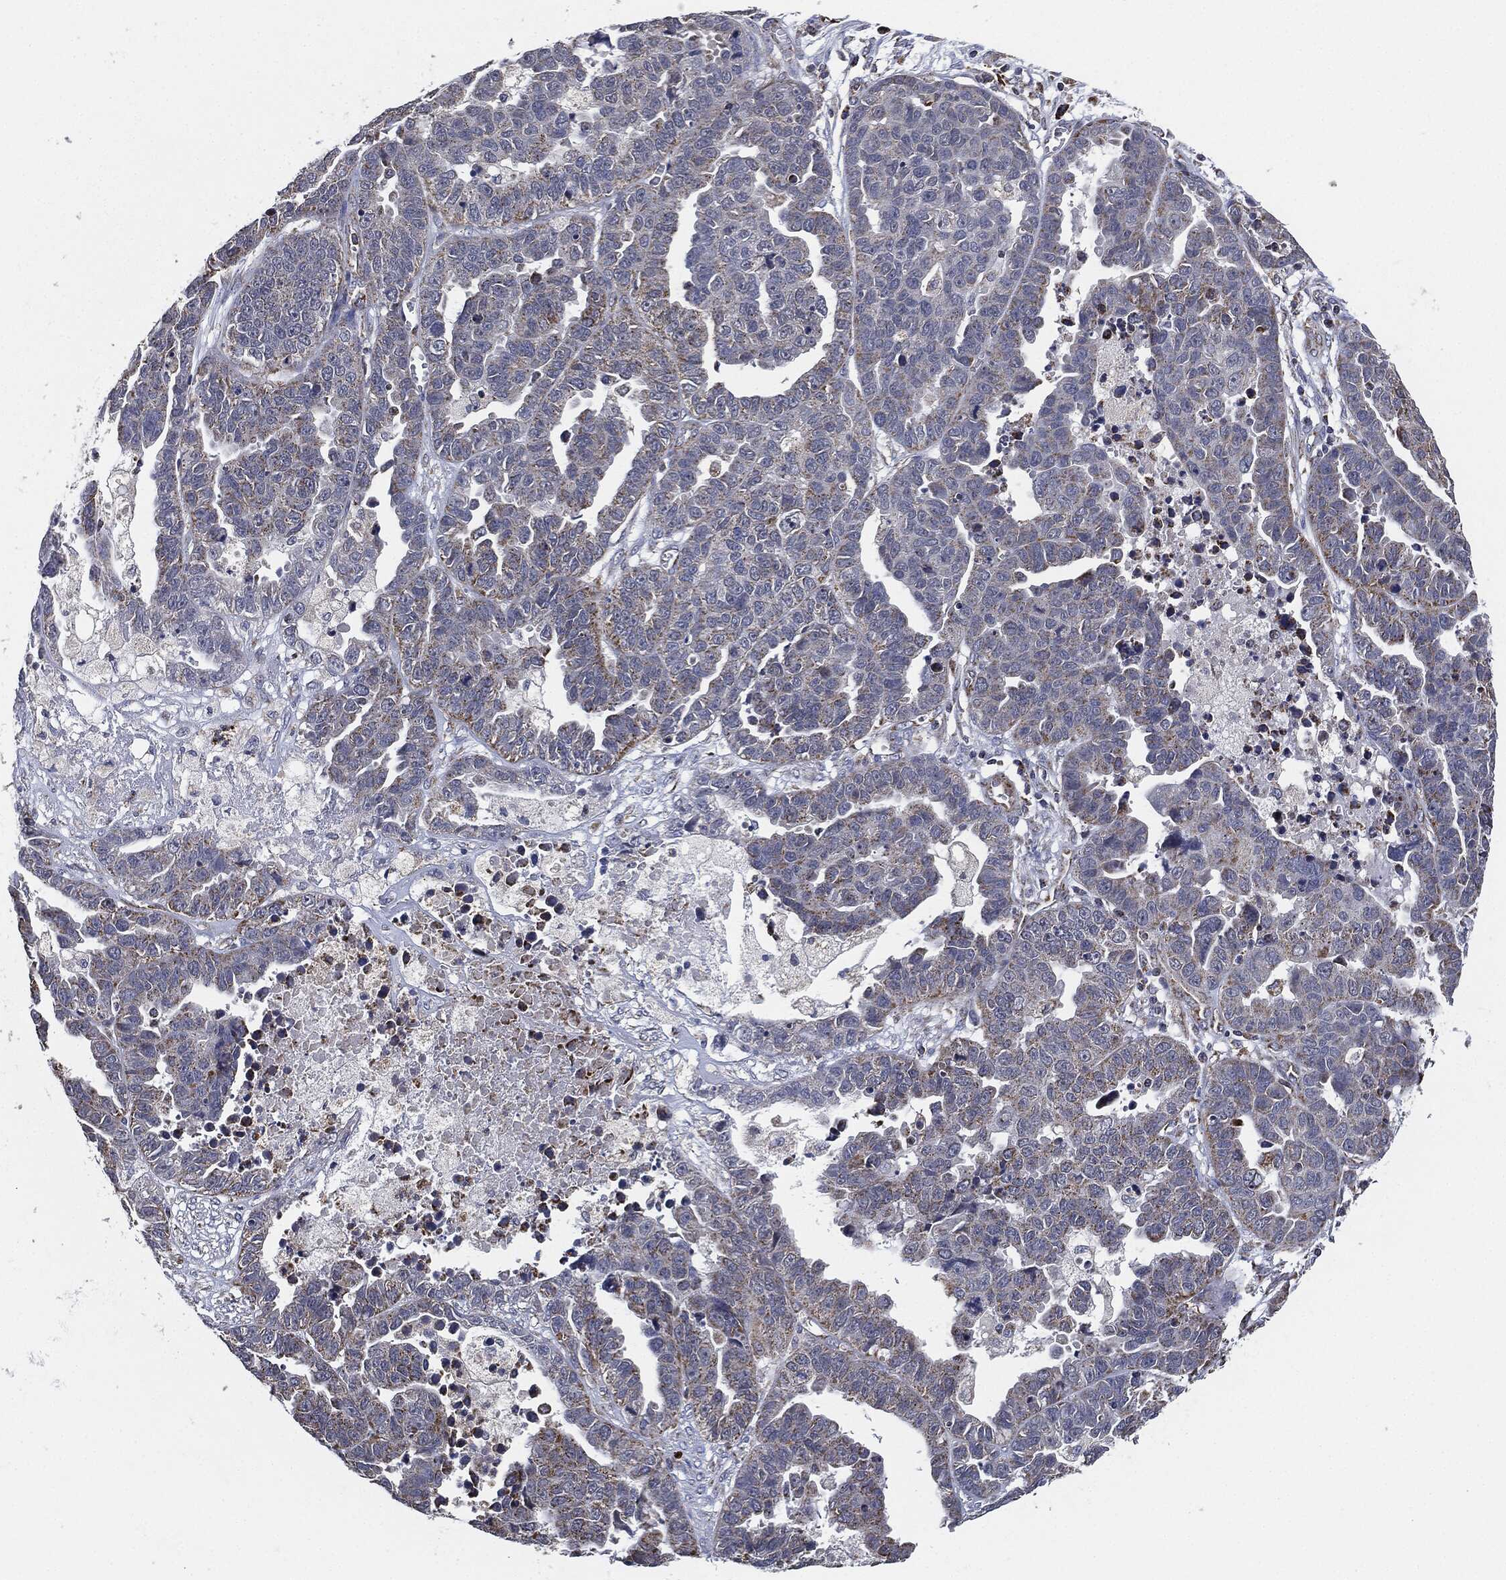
{"staining": {"intensity": "moderate", "quantity": "<25%", "location": "cytoplasmic/membranous"}, "tissue": "ovarian cancer", "cell_type": "Tumor cells", "image_type": "cancer", "snomed": [{"axis": "morphology", "description": "Cystadenocarcinoma, serous, NOS"}, {"axis": "topography", "description": "Ovary"}], "caption": "A brown stain shows moderate cytoplasmic/membranous staining of a protein in human ovarian cancer (serous cystadenocarcinoma) tumor cells.", "gene": "NDUFV2", "patient": {"sex": "female", "age": 87}}